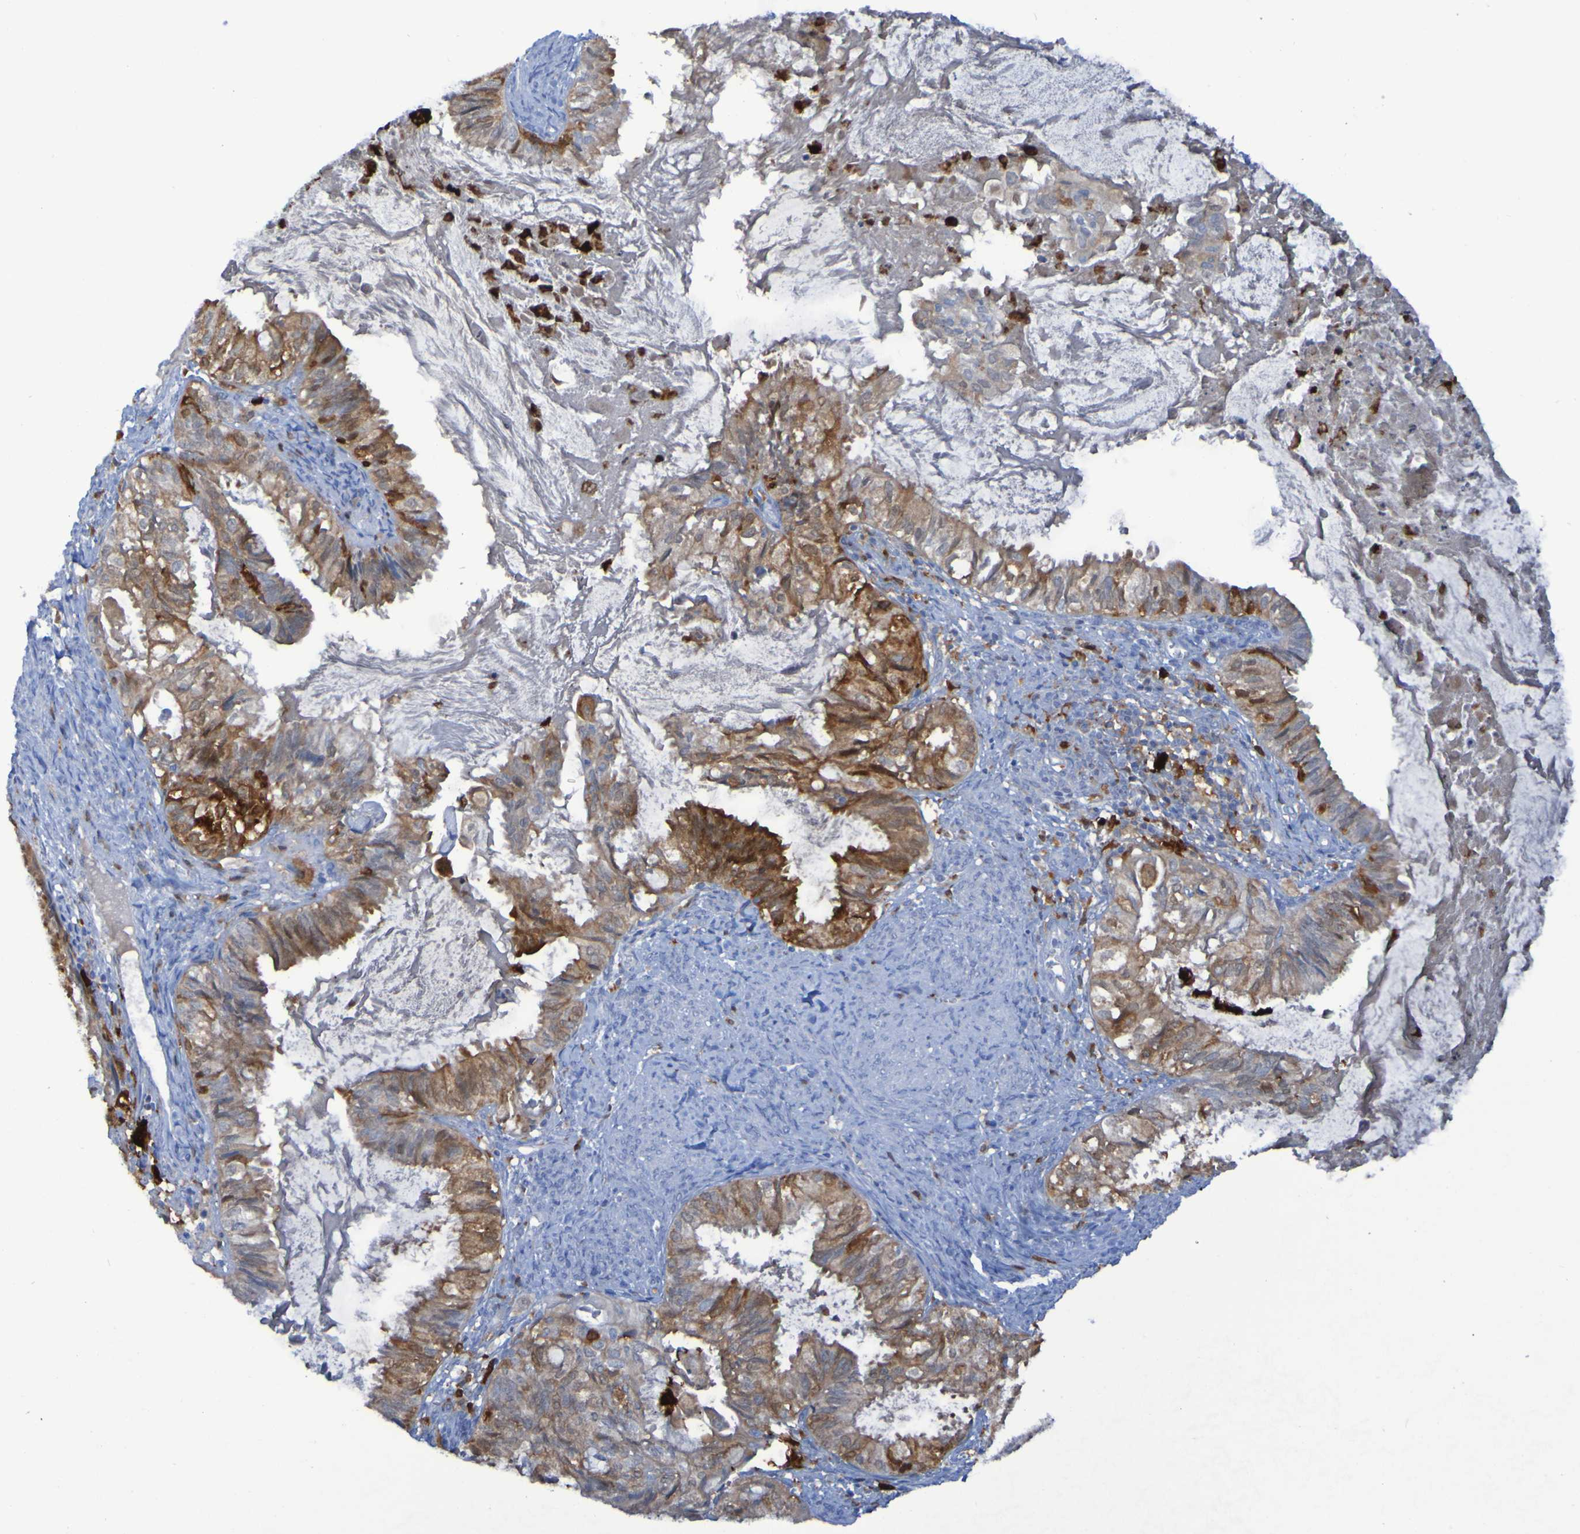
{"staining": {"intensity": "moderate", "quantity": ">75%", "location": "cytoplasmic/membranous"}, "tissue": "cervical cancer", "cell_type": "Tumor cells", "image_type": "cancer", "snomed": [{"axis": "morphology", "description": "Normal tissue, NOS"}, {"axis": "morphology", "description": "Adenocarcinoma, NOS"}, {"axis": "topography", "description": "Cervix"}, {"axis": "topography", "description": "Endometrium"}], "caption": "This is an image of immunohistochemistry (IHC) staining of cervical adenocarcinoma, which shows moderate positivity in the cytoplasmic/membranous of tumor cells.", "gene": "MPPE1", "patient": {"sex": "female", "age": 86}}